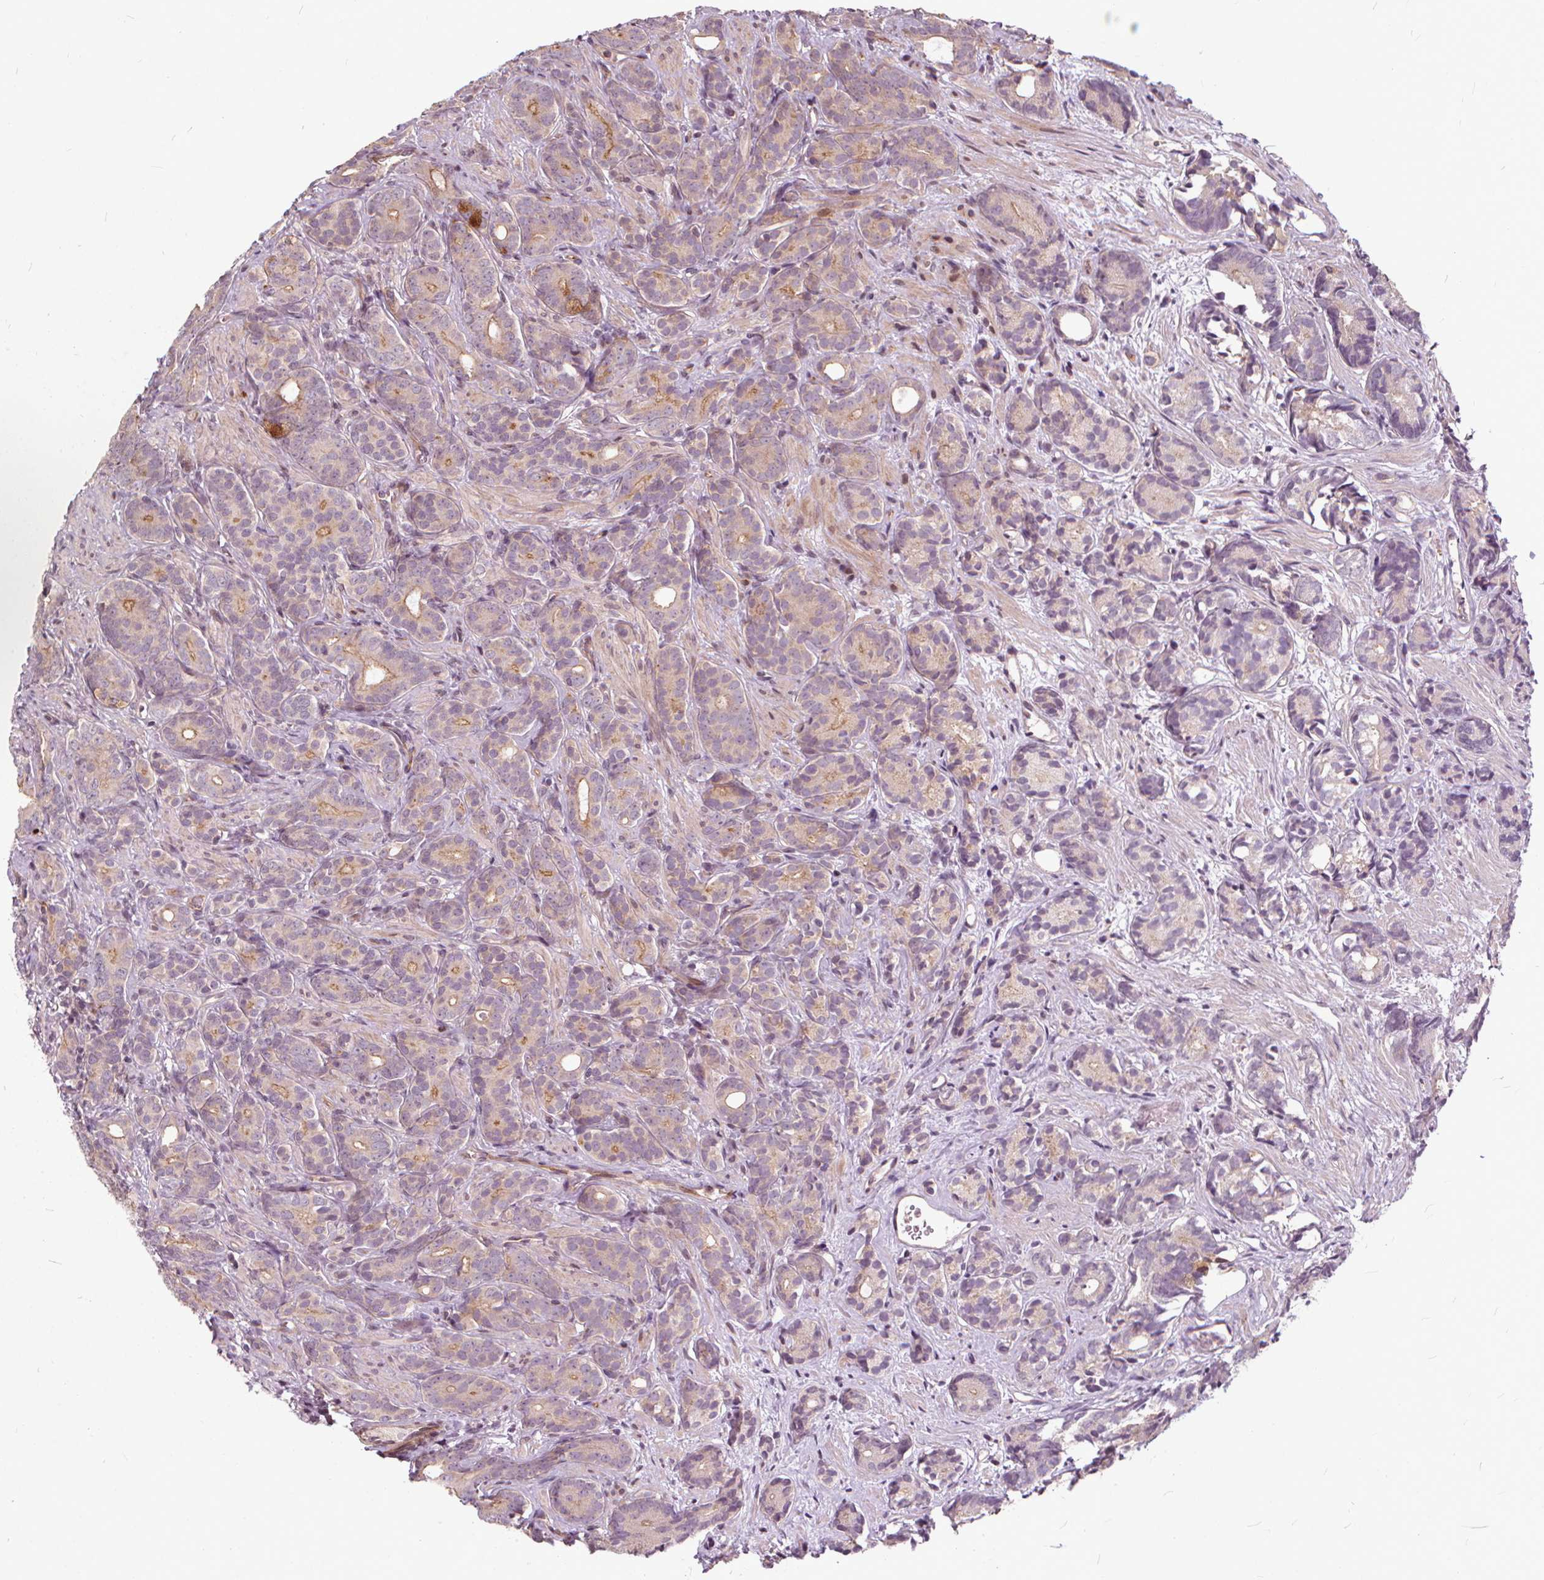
{"staining": {"intensity": "moderate", "quantity": "25%-75%", "location": "cytoplasmic/membranous"}, "tissue": "prostate cancer", "cell_type": "Tumor cells", "image_type": "cancer", "snomed": [{"axis": "morphology", "description": "Adenocarcinoma, High grade"}, {"axis": "topography", "description": "Prostate"}], "caption": "Protein expression analysis of prostate adenocarcinoma (high-grade) shows moderate cytoplasmic/membranous positivity in about 25%-75% of tumor cells.", "gene": "INPP5E", "patient": {"sex": "male", "age": 84}}